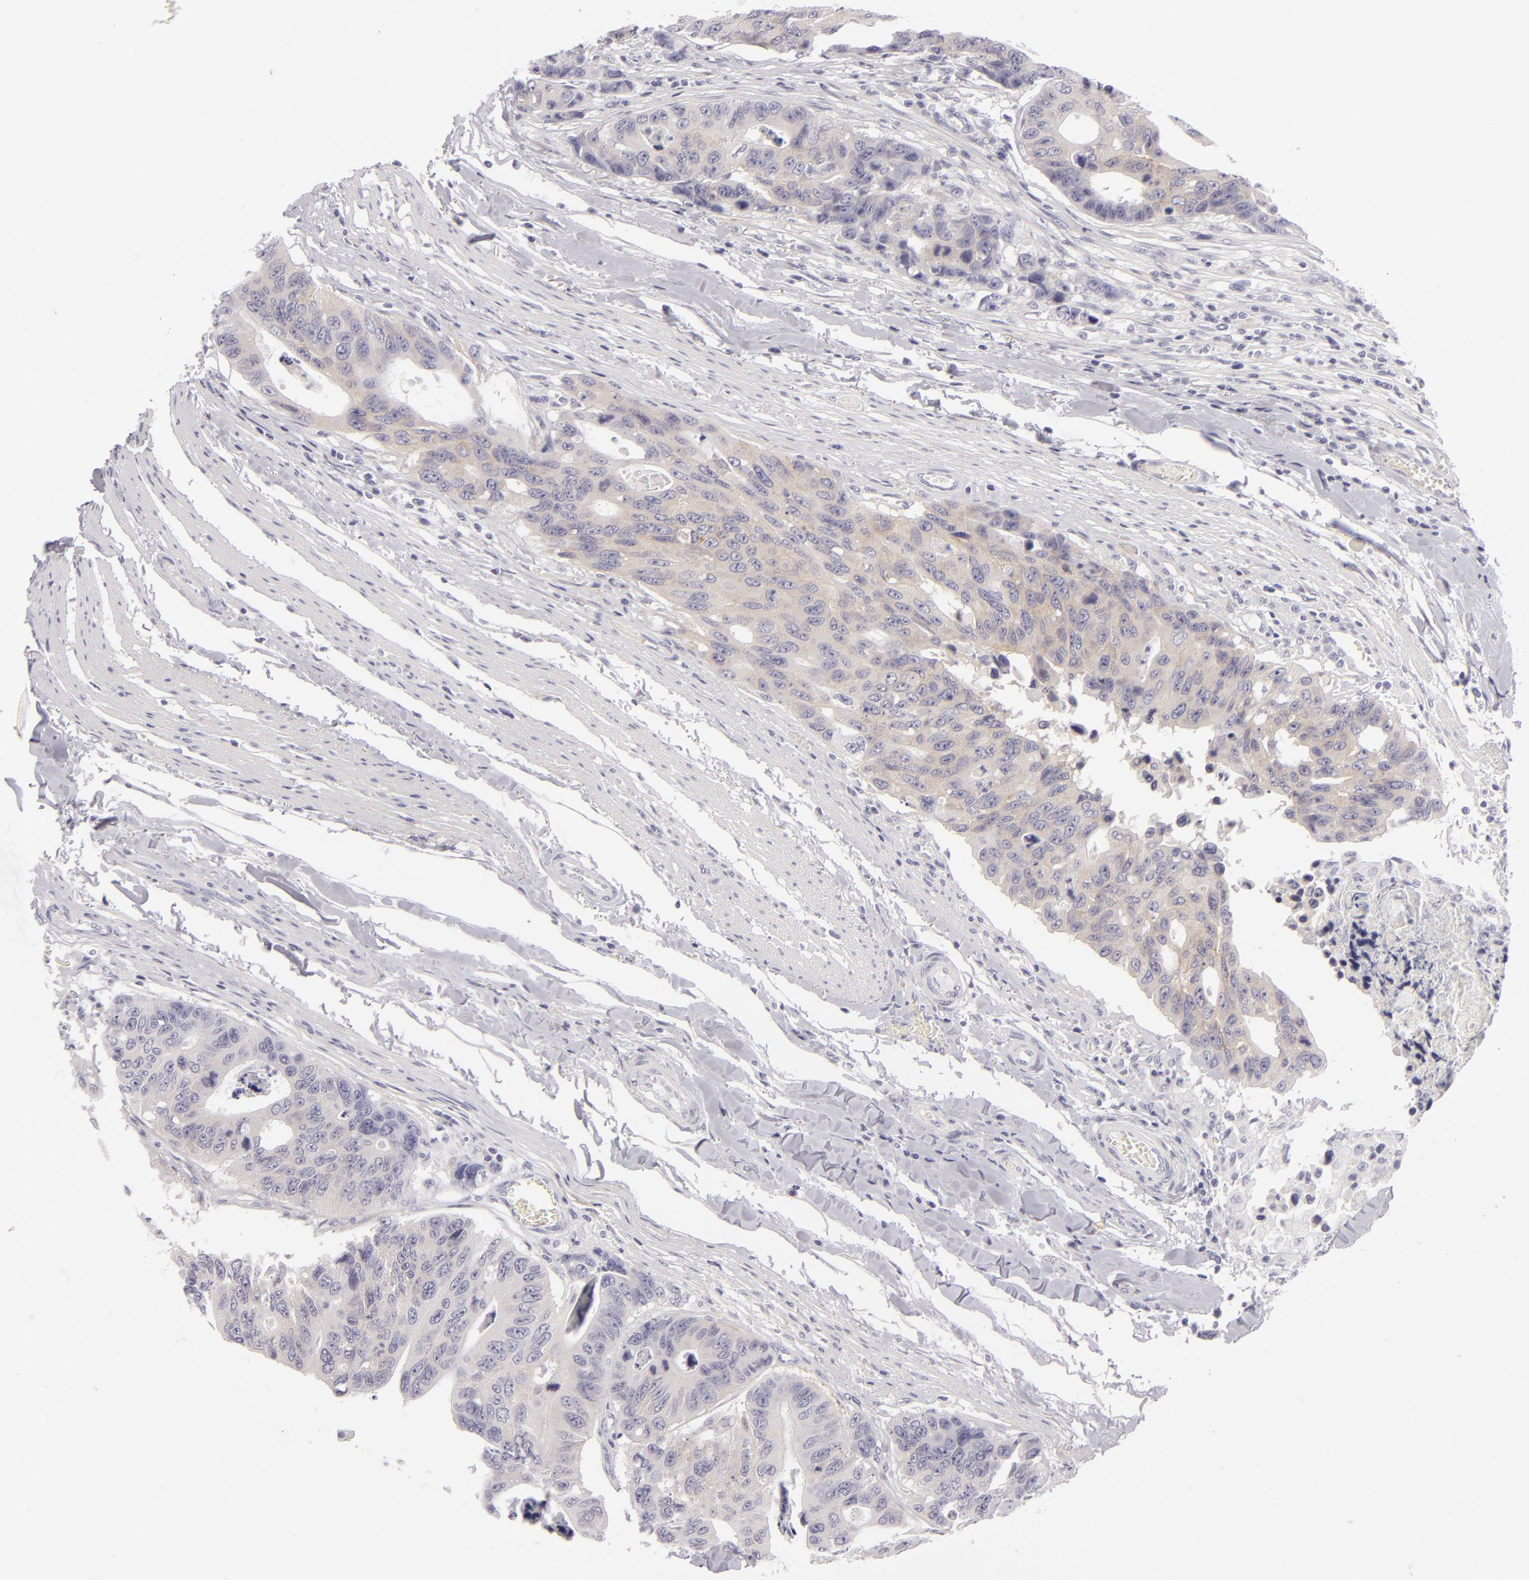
{"staining": {"intensity": "weak", "quantity": ">75%", "location": "cytoplasmic/membranous"}, "tissue": "colorectal cancer", "cell_type": "Tumor cells", "image_type": "cancer", "snomed": [{"axis": "morphology", "description": "Adenocarcinoma, NOS"}, {"axis": "topography", "description": "Colon"}], "caption": "Protein analysis of colorectal cancer tissue reveals weak cytoplasmic/membranous positivity in approximately >75% of tumor cells.", "gene": "DLG4", "patient": {"sex": "female", "age": 86}}